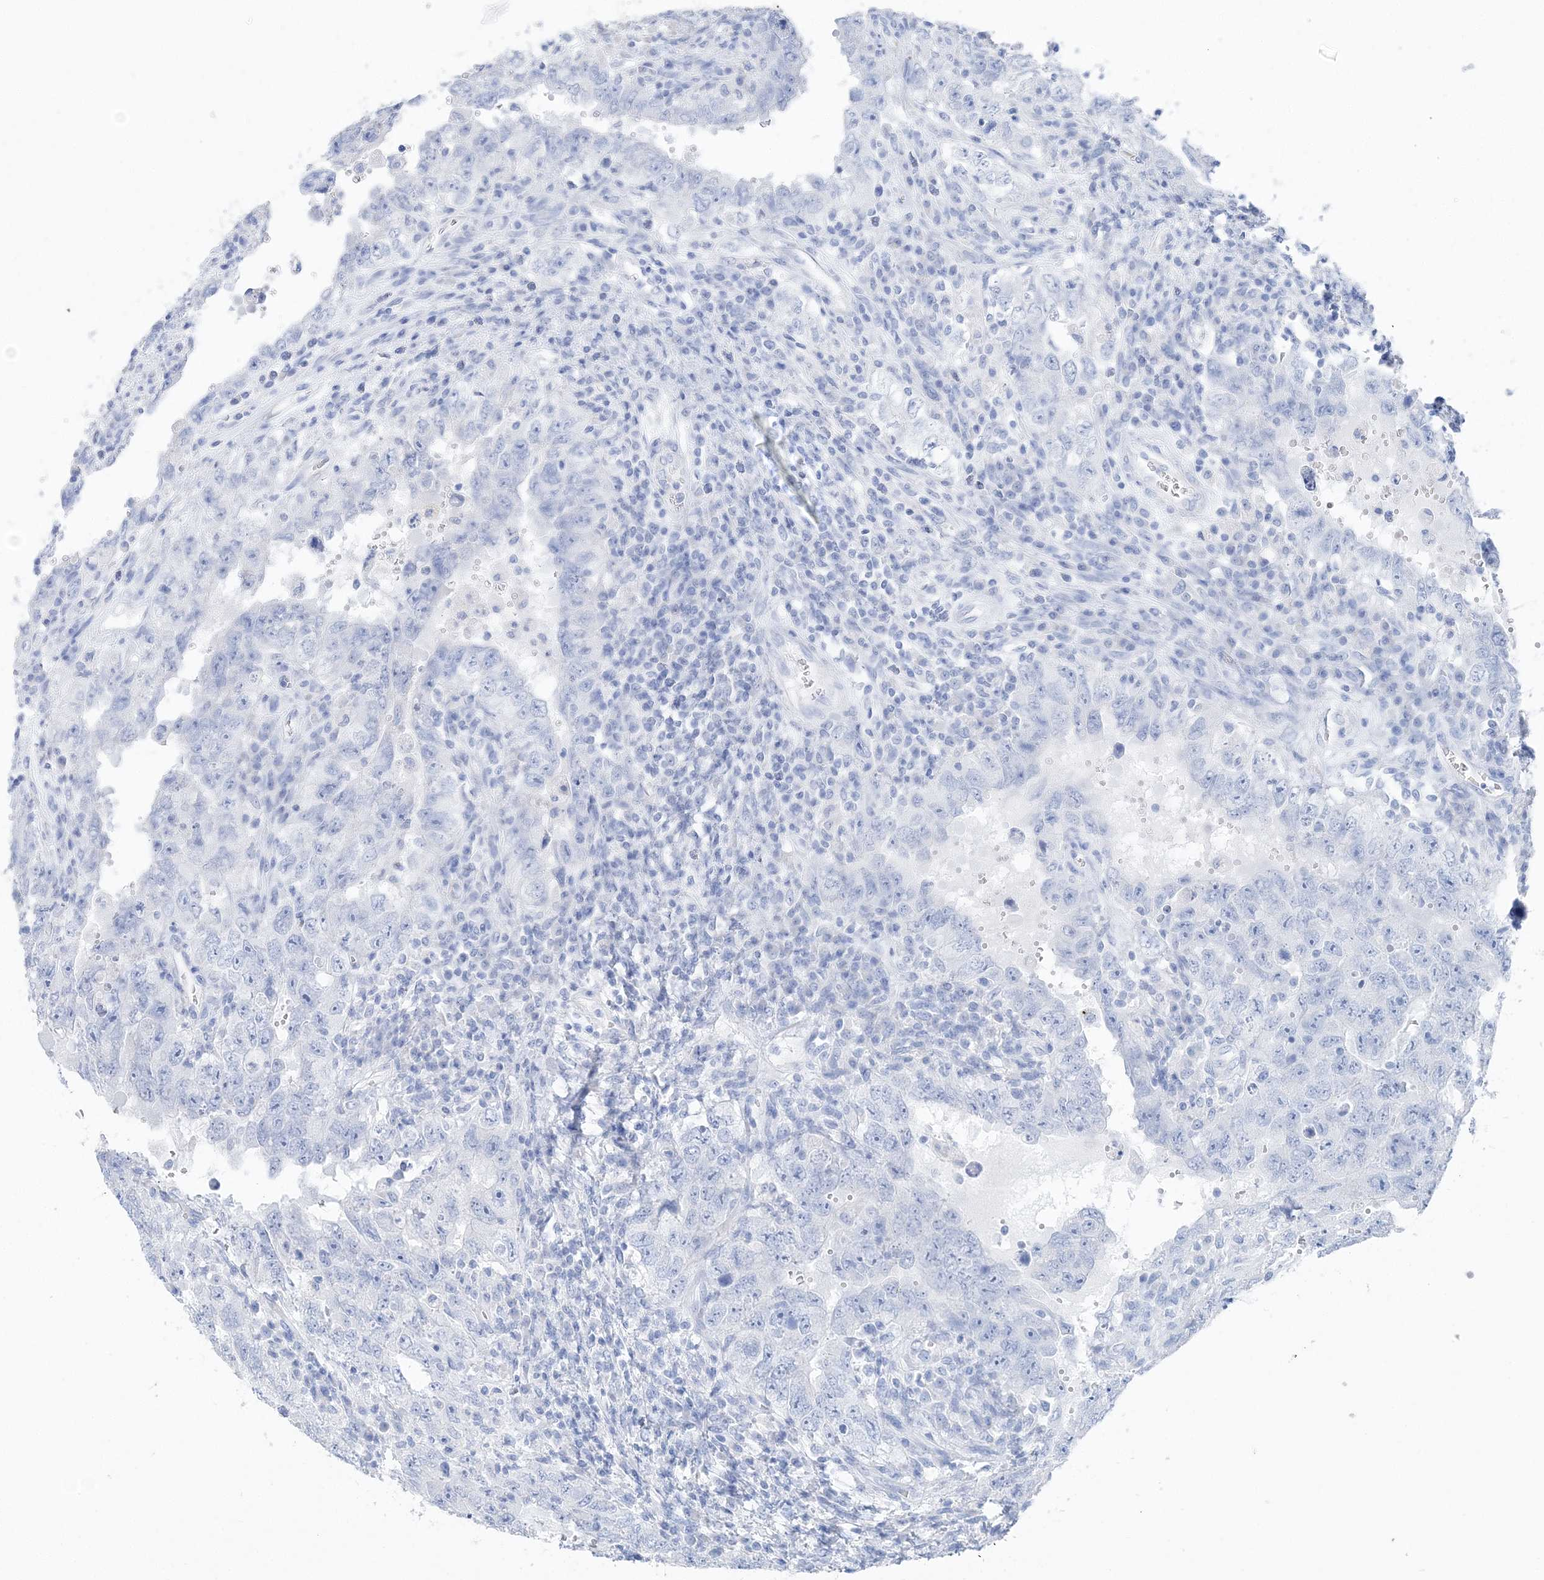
{"staining": {"intensity": "negative", "quantity": "none", "location": "none"}, "tissue": "testis cancer", "cell_type": "Tumor cells", "image_type": "cancer", "snomed": [{"axis": "morphology", "description": "Carcinoma, Embryonal, NOS"}, {"axis": "topography", "description": "Testis"}], "caption": "Immunohistochemical staining of testis cancer (embryonal carcinoma) displays no significant positivity in tumor cells.", "gene": "TSPYL6", "patient": {"sex": "male", "age": 26}}